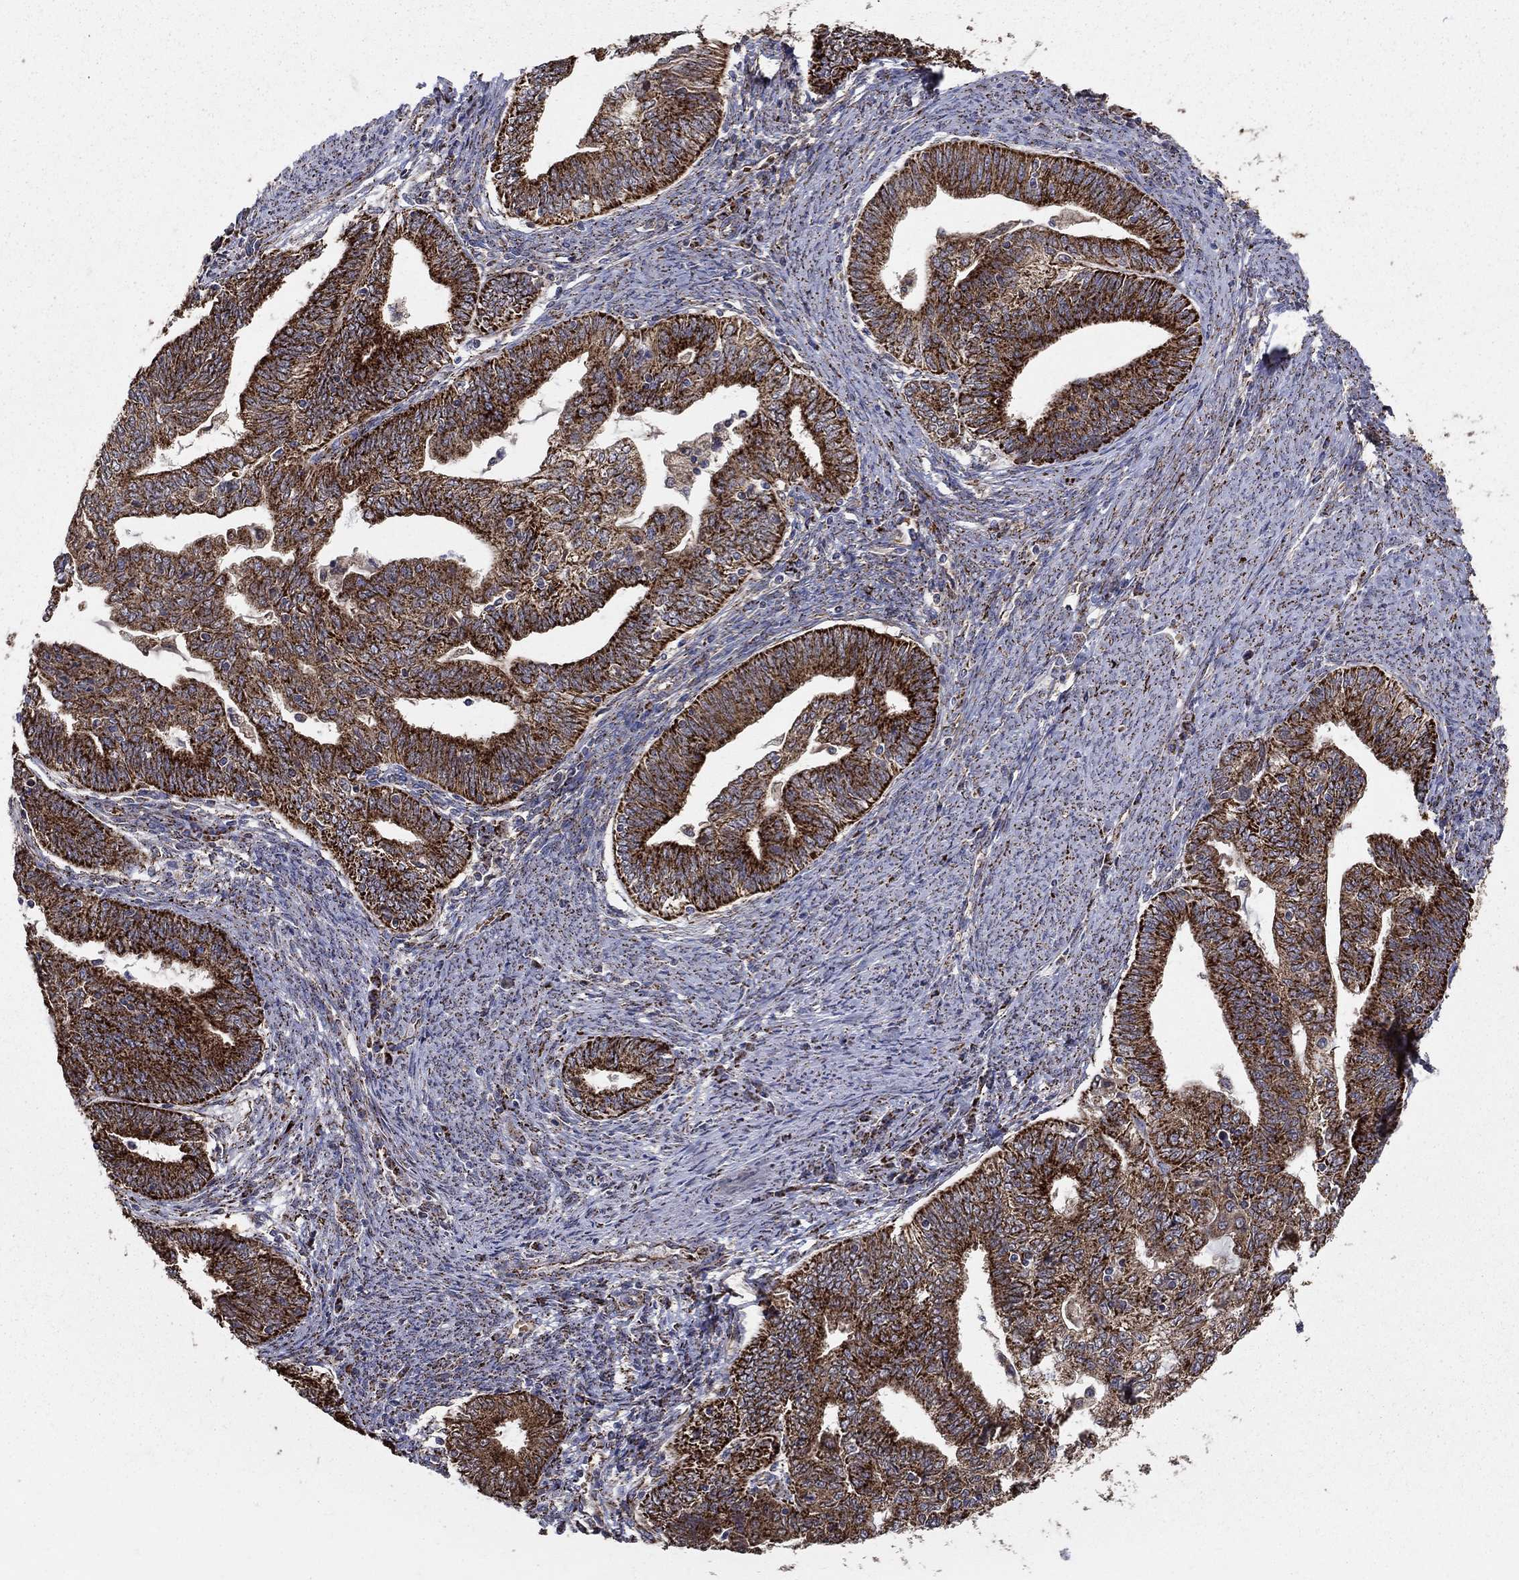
{"staining": {"intensity": "strong", "quantity": ">75%", "location": "cytoplasmic/membranous"}, "tissue": "endometrial cancer", "cell_type": "Tumor cells", "image_type": "cancer", "snomed": [{"axis": "morphology", "description": "Adenocarcinoma, NOS"}, {"axis": "topography", "description": "Endometrium"}], "caption": "Protein expression analysis of endometrial adenocarcinoma reveals strong cytoplasmic/membranous positivity in about >75% of tumor cells. (DAB = brown stain, brightfield microscopy at high magnification).", "gene": "GCSH", "patient": {"sex": "female", "age": 82}}